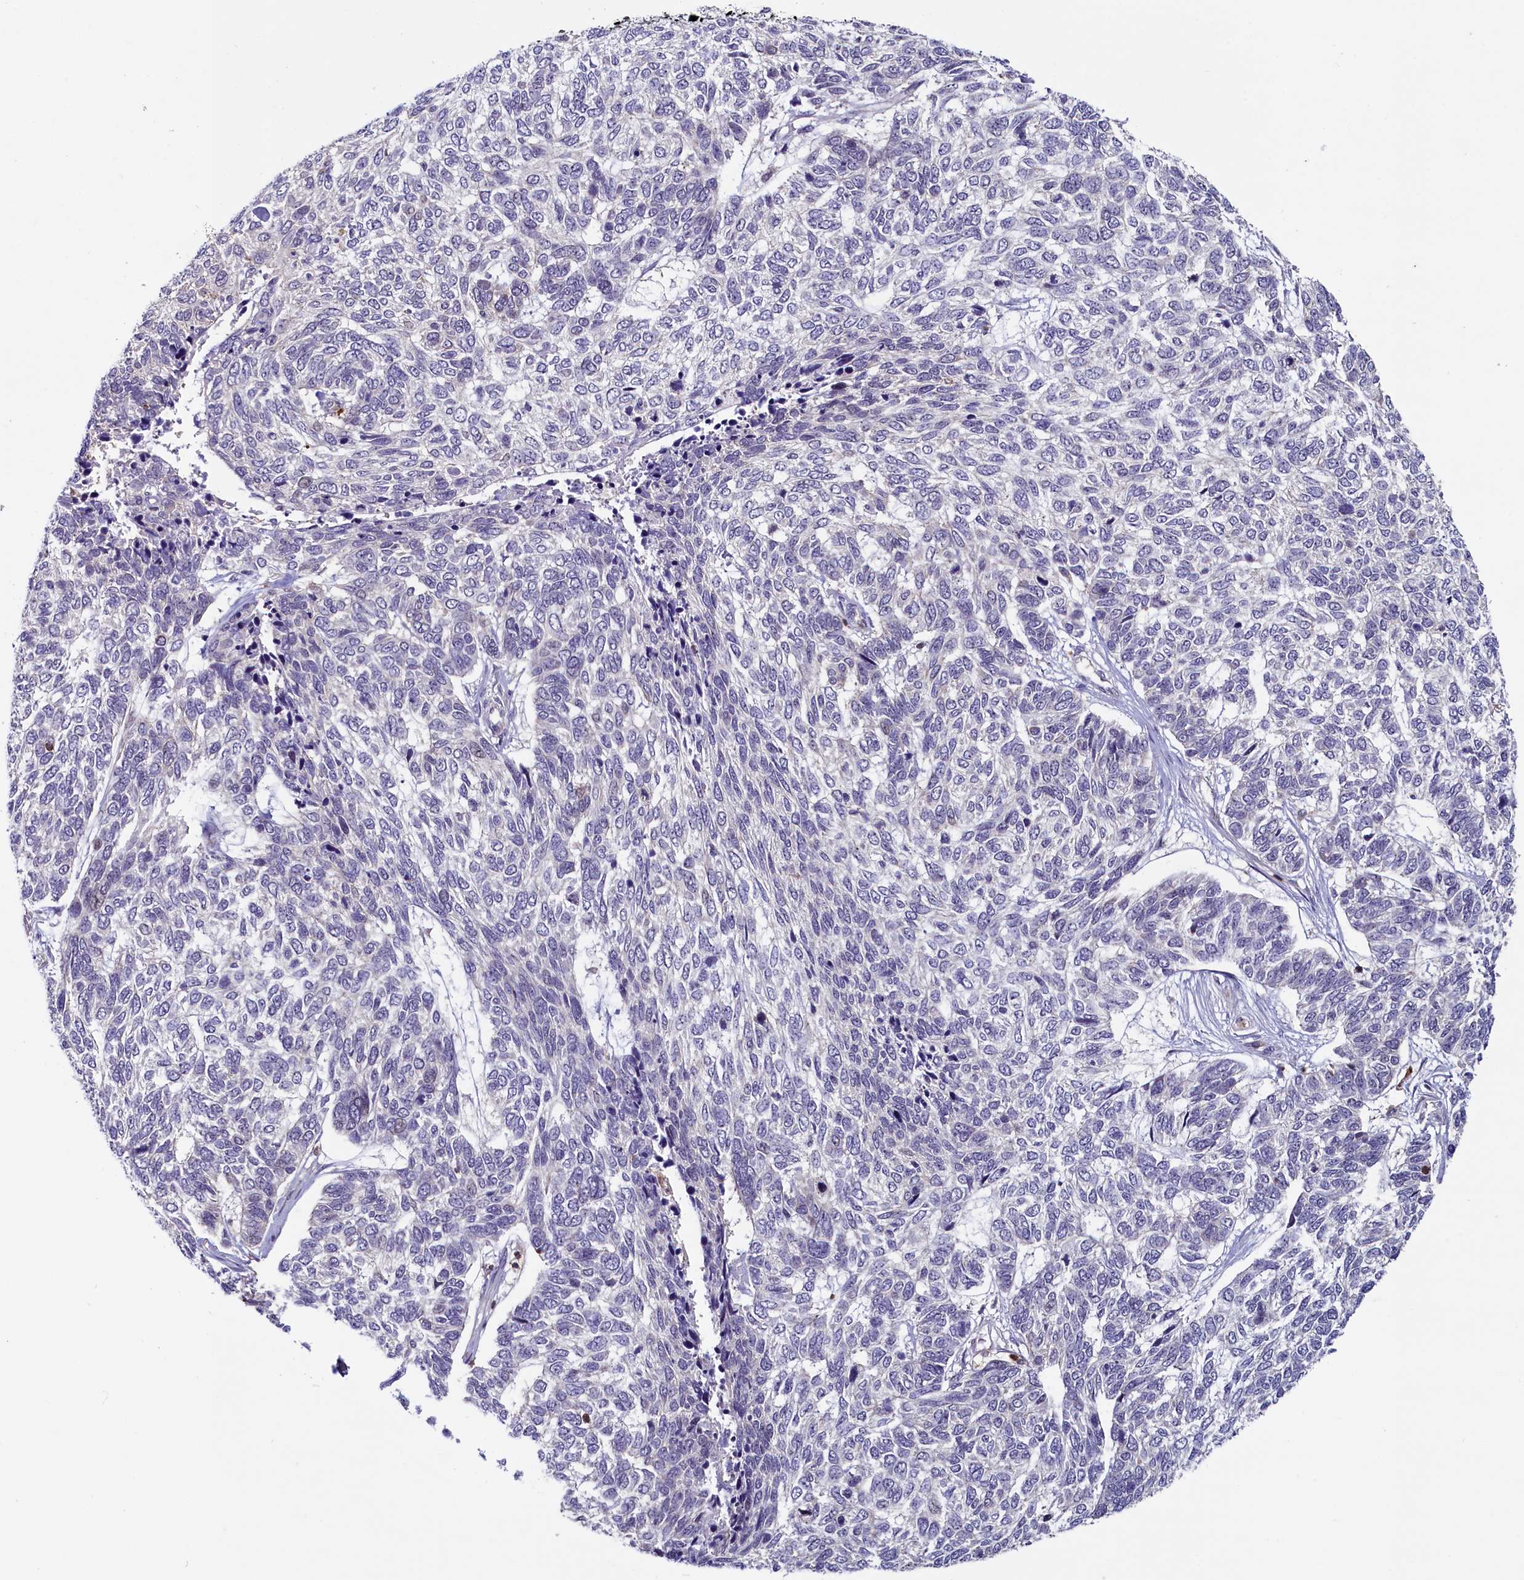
{"staining": {"intensity": "negative", "quantity": "none", "location": "none"}, "tissue": "skin cancer", "cell_type": "Tumor cells", "image_type": "cancer", "snomed": [{"axis": "morphology", "description": "Basal cell carcinoma"}, {"axis": "topography", "description": "Skin"}], "caption": "Image shows no significant protein expression in tumor cells of basal cell carcinoma (skin).", "gene": "CIAPIN1", "patient": {"sex": "female", "age": 65}}